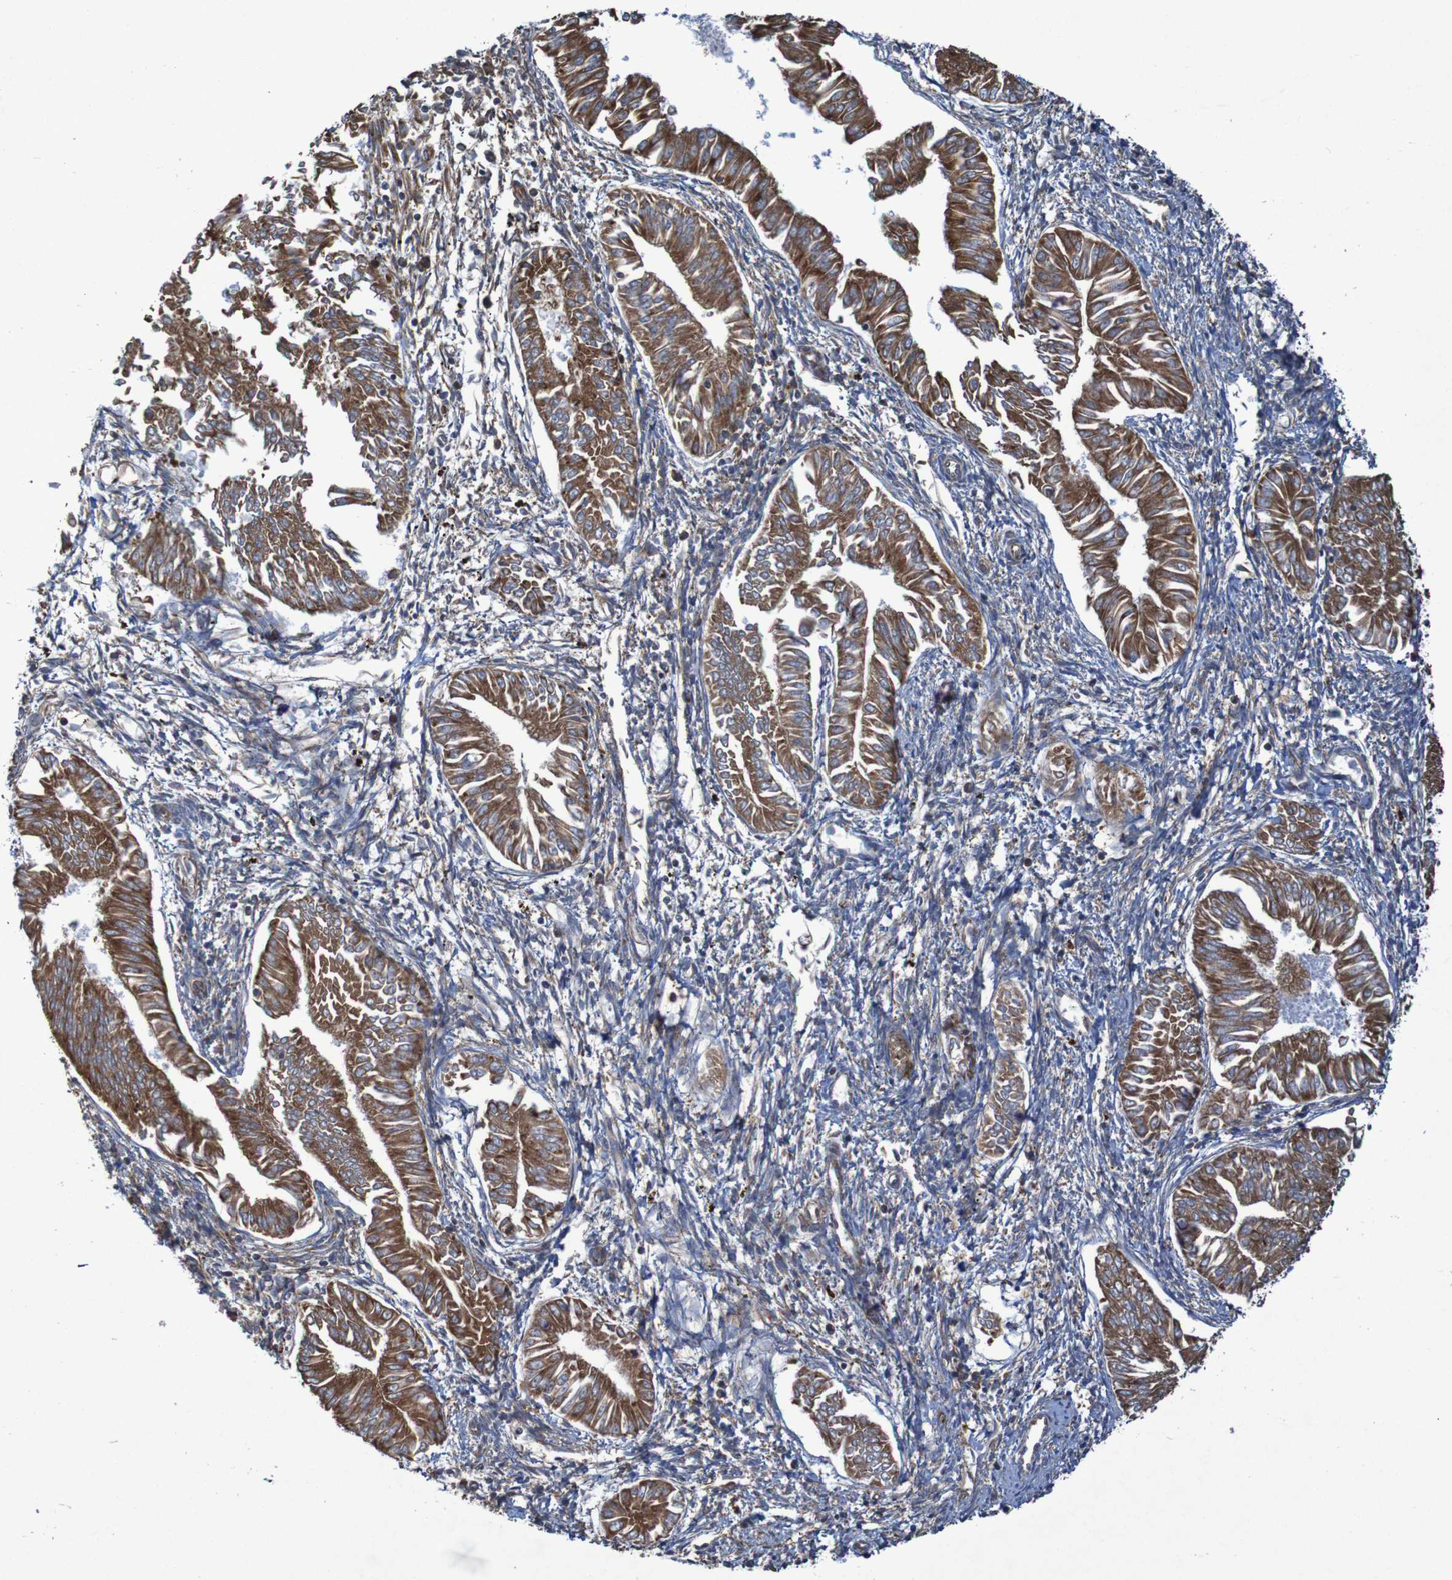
{"staining": {"intensity": "strong", "quantity": ">75%", "location": "cytoplasmic/membranous"}, "tissue": "endometrial cancer", "cell_type": "Tumor cells", "image_type": "cancer", "snomed": [{"axis": "morphology", "description": "Adenocarcinoma, NOS"}, {"axis": "topography", "description": "Endometrium"}], "caption": "Tumor cells show high levels of strong cytoplasmic/membranous staining in approximately >75% of cells in human endometrial cancer (adenocarcinoma).", "gene": "RPL10", "patient": {"sex": "female", "age": 53}}